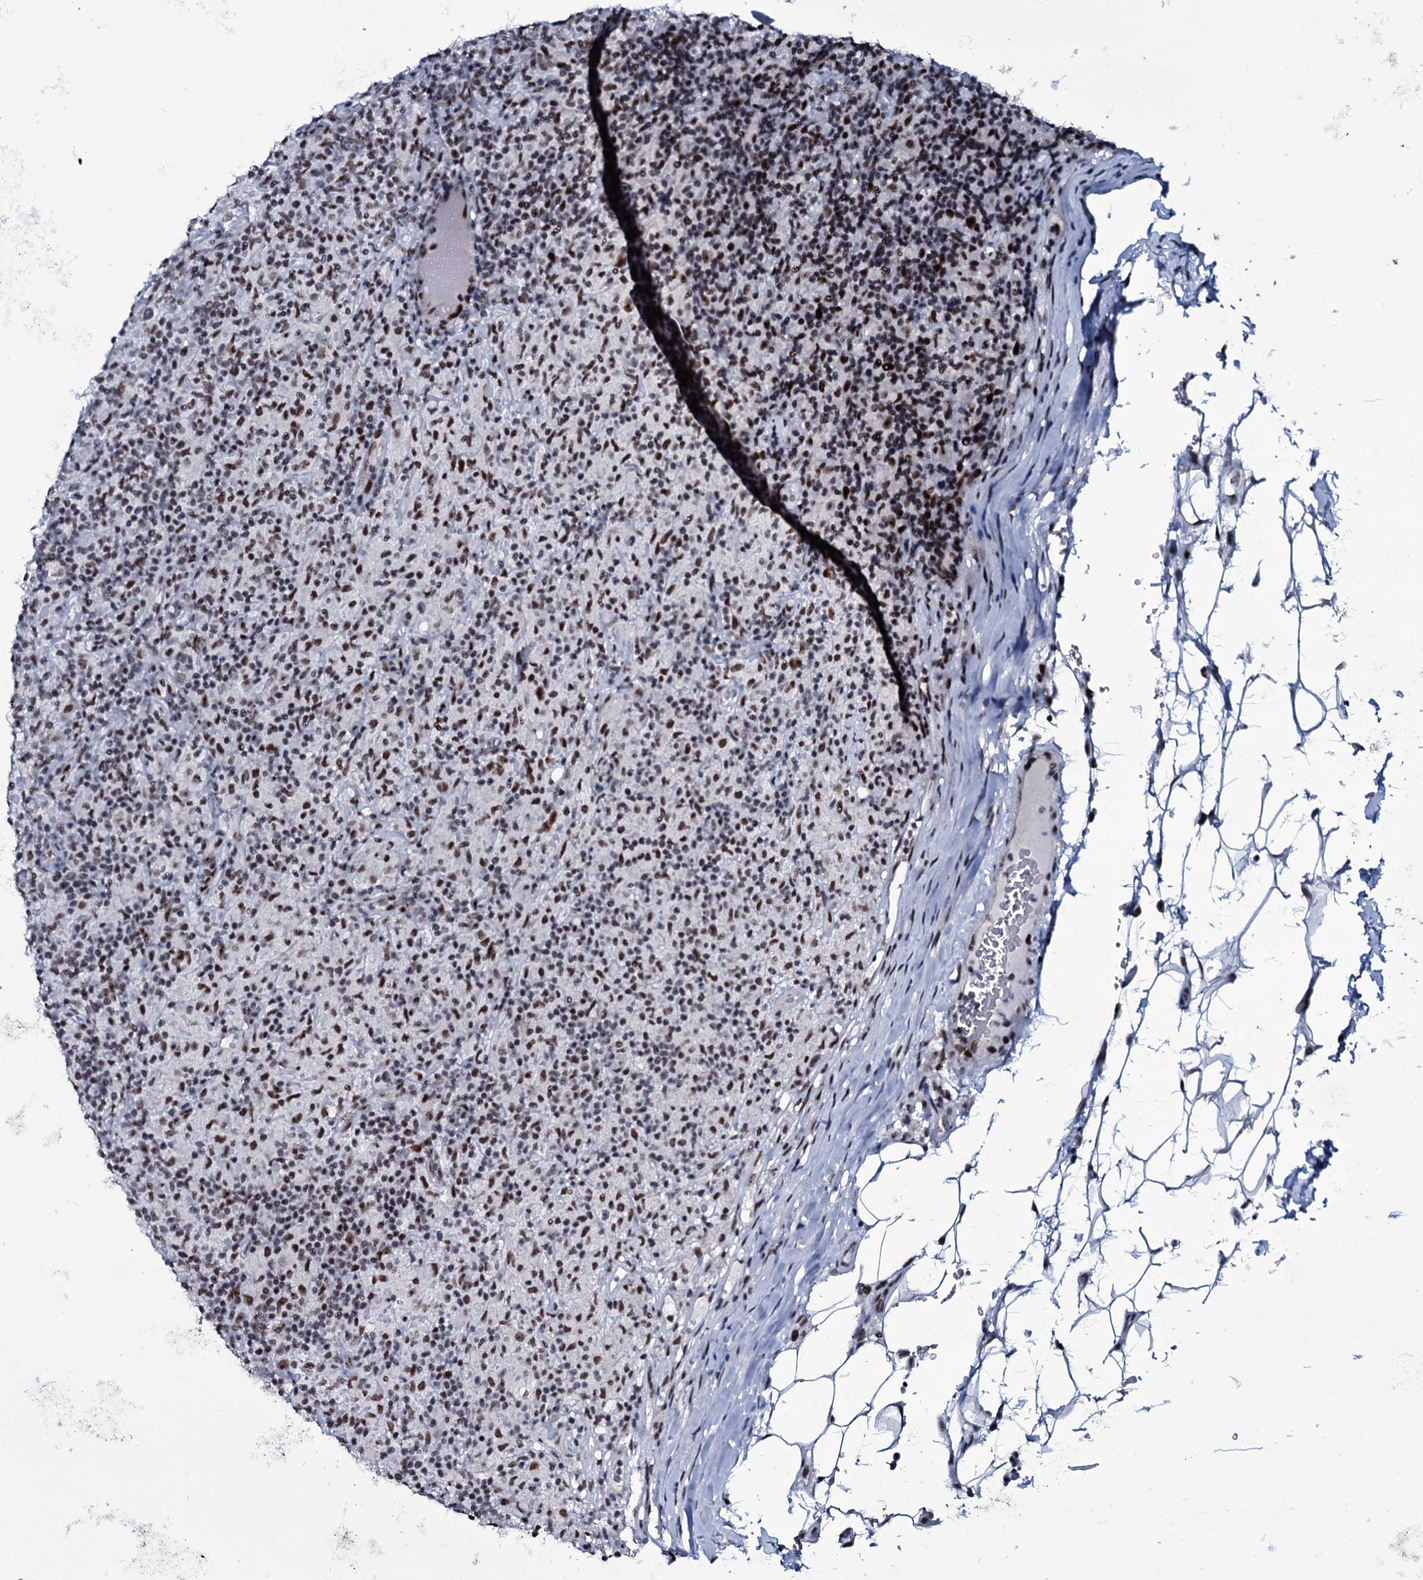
{"staining": {"intensity": "moderate", "quantity": ">75%", "location": "nuclear"}, "tissue": "lymphoma", "cell_type": "Tumor cells", "image_type": "cancer", "snomed": [{"axis": "morphology", "description": "Hodgkin's disease, NOS"}, {"axis": "topography", "description": "Lymph node"}], "caption": "Protein expression analysis of human lymphoma reveals moderate nuclear positivity in approximately >75% of tumor cells.", "gene": "ZMIZ2", "patient": {"sex": "male", "age": 70}}